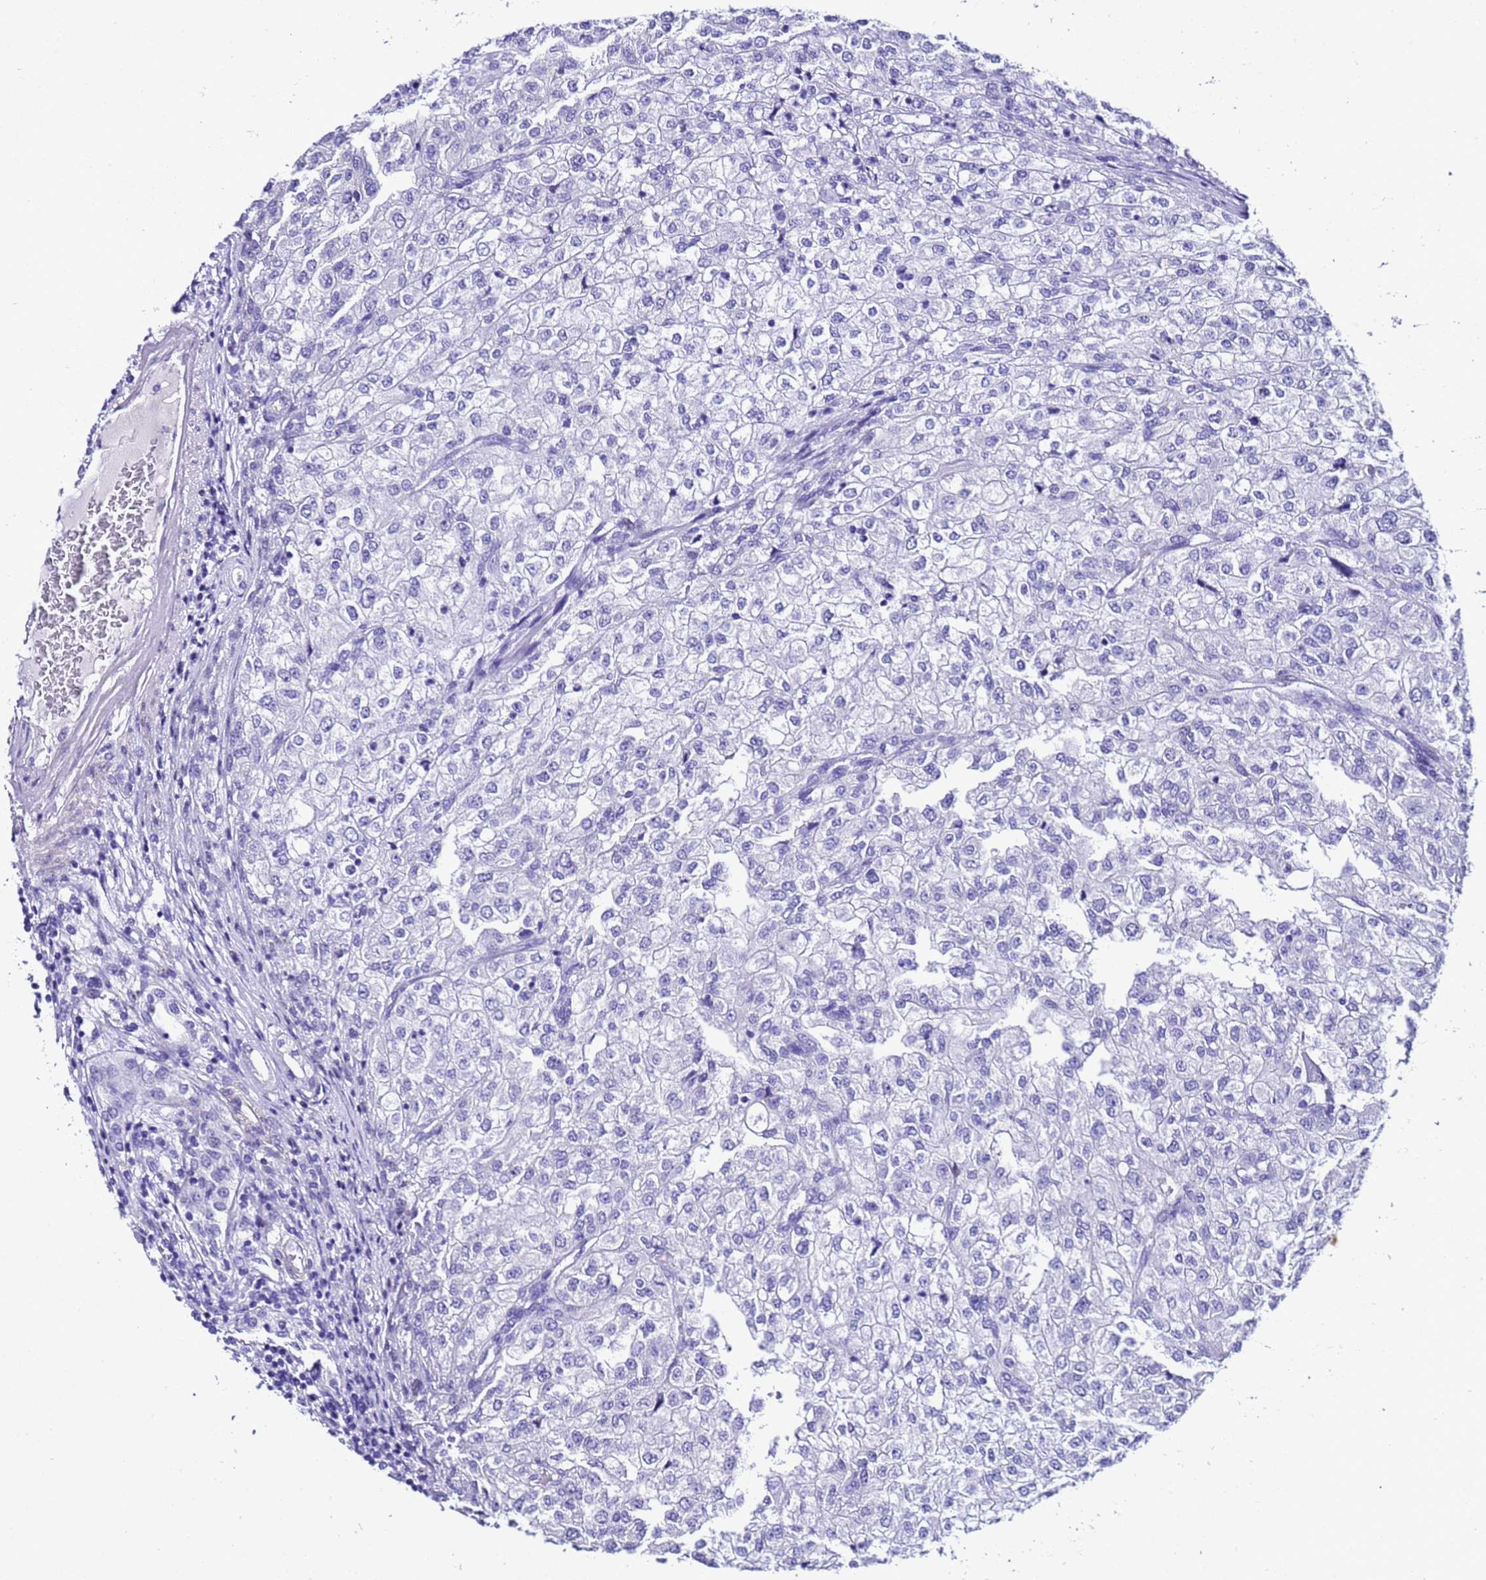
{"staining": {"intensity": "negative", "quantity": "none", "location": "none"}, "tissue": "renal cancer", "cell_type": "Tumor cells", "image_type": "cancer", "snomed": [{"axis": "morphology", "description": "Adenocarcinoma, NOS"}, {"axis": "topography", "description": "Kidney"}], "caption": "This histopathology image is of renal cancer (adenocarcinoma) stained with immunohistochemistry to label a protein in brown with the nuclei are counter-stained blue. There is no staining in tumor cells.", "gene": "ZNF417", "patient": {"sex": "female", "age": 54}}